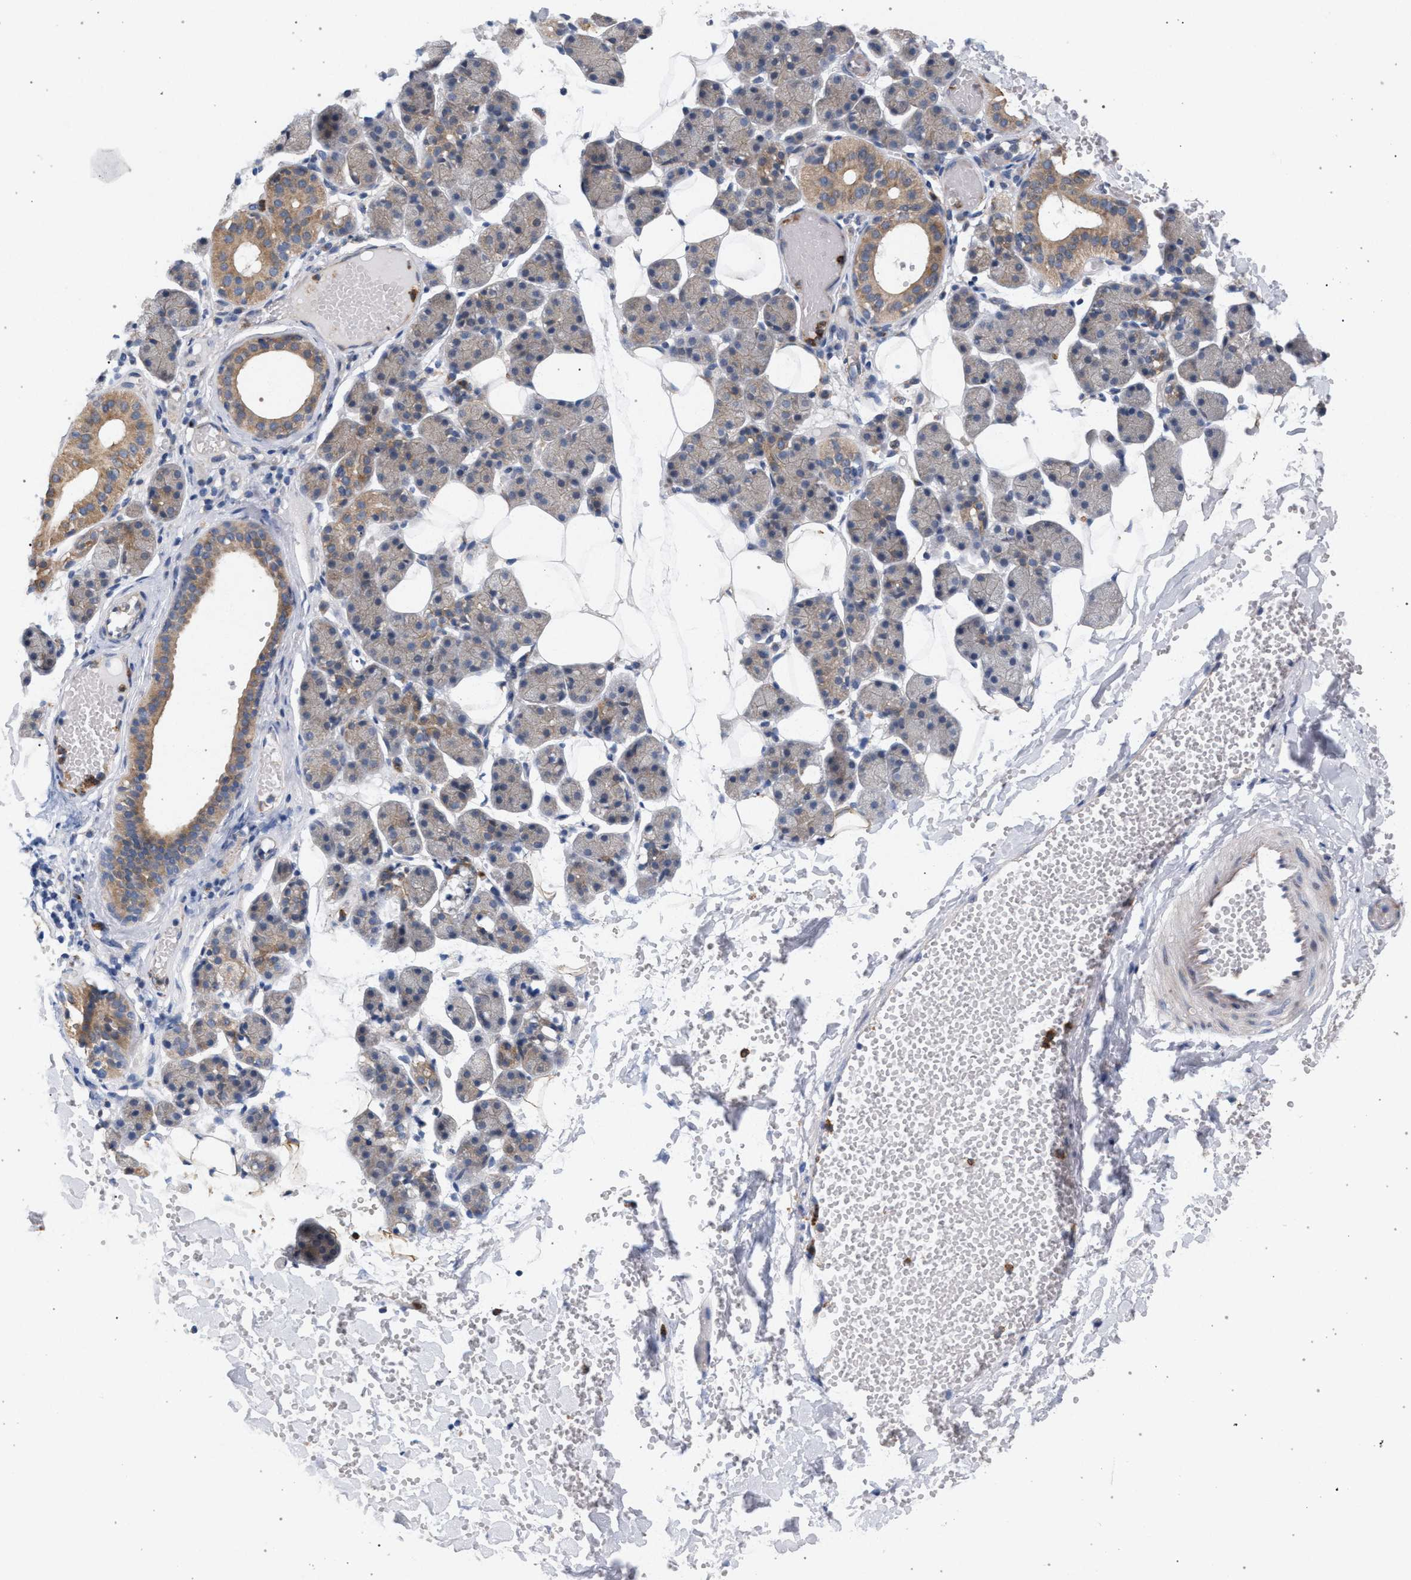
{"staining": {"intensity": "weak", "quantity": "25%-75%", "location": "cytoplasmic/membranous"}, "tissue": "salivary gland", "cell_type": "Glandular cells", "image_type": "normal", "snomed": [{"axis": "morphology", "description": "Normal tissue, NOS"}, {"axis": "topography", "description": "Salivary gland"}], "caption": "Immunohistochemical staining of normal salivary gland exhibits weak cytoplasmic/membranous protein positivity in about 25%-75% of glandular cells.", "gene": "MAMDC2", "patient": {"sex": "female", "age": 33}}